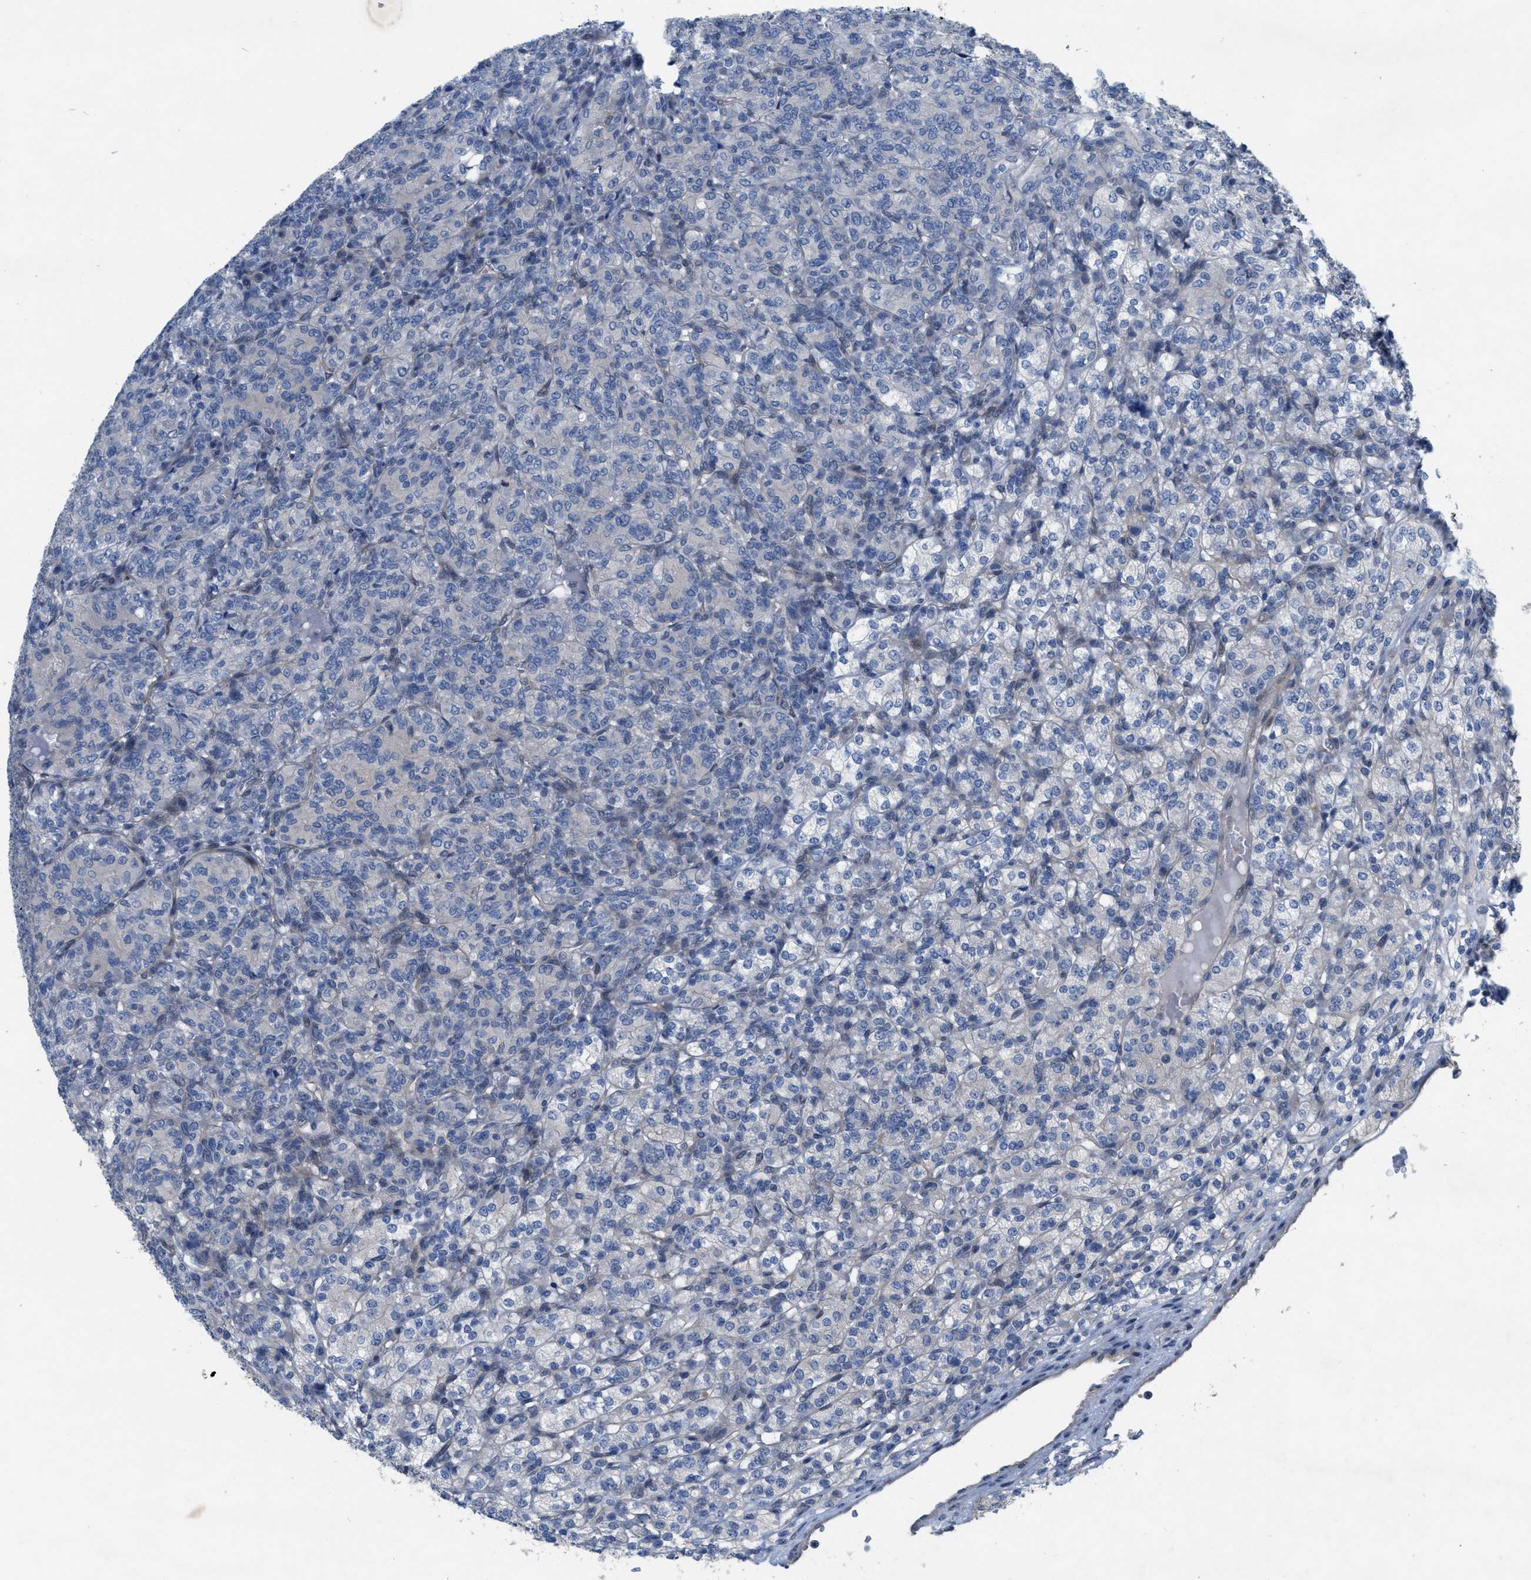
{"staining": {"intensity": "negative", "quantity": "none", "location": "none"}, "tissue": "renal cancer", "cell_type": "Tumor cells", "image_type": "cancer", "snomed": [{"axis": "morphology", "description": "Adenocarcinoma, NOS"}, {"axis": "topography", "description": "Kidney"}], "caption": "Immunohistochemistry image of neoplastic tissue: renal adenocarcinoma stained with DAB (3,3'-diaminobenzidine) displays no significant protein positivity in tumor cells.", "gene": "NDEL1", "patient": {"sex": "male", "age": 77}}